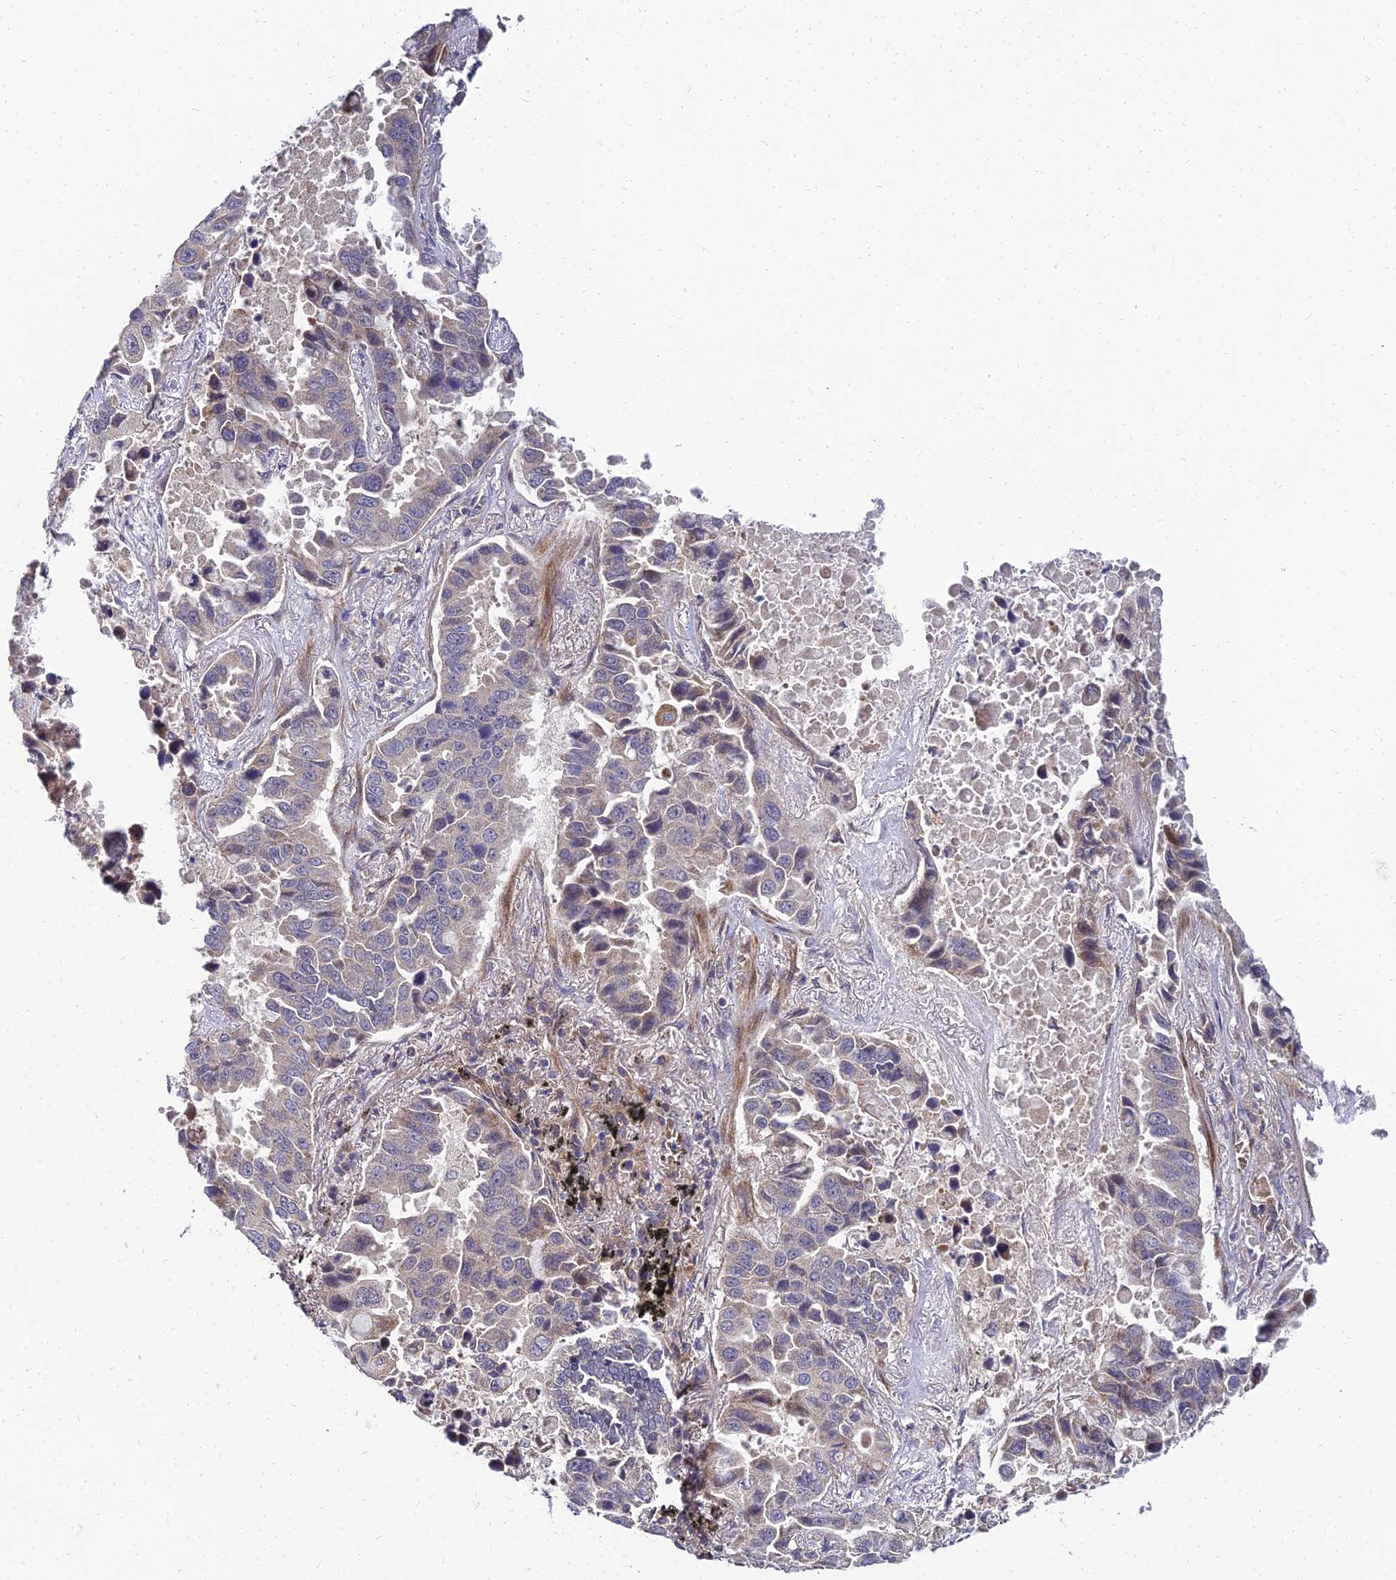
{"staining": {"intensity": "weak", "quantity": "<25%", "location": "cytoplasmic/membranous"}, "tissue": "lung cancer", "cell_type": "Tumor cells", "image_type": "cancer", "snomed": [{"axis": "morphology", "description": "Adenocarcinoma, NOS"}, {"axis": "topography", "description": "Lung"}], "caption": "Protein analysis of lung adenocarcinoma demonstrates no significant expression in tumor cells. (DAB immunohistochemistry visualized using brightfield microscopy, high magnification).", "gene": "NPY", "patient": {"sex": "male", "age": 64}}